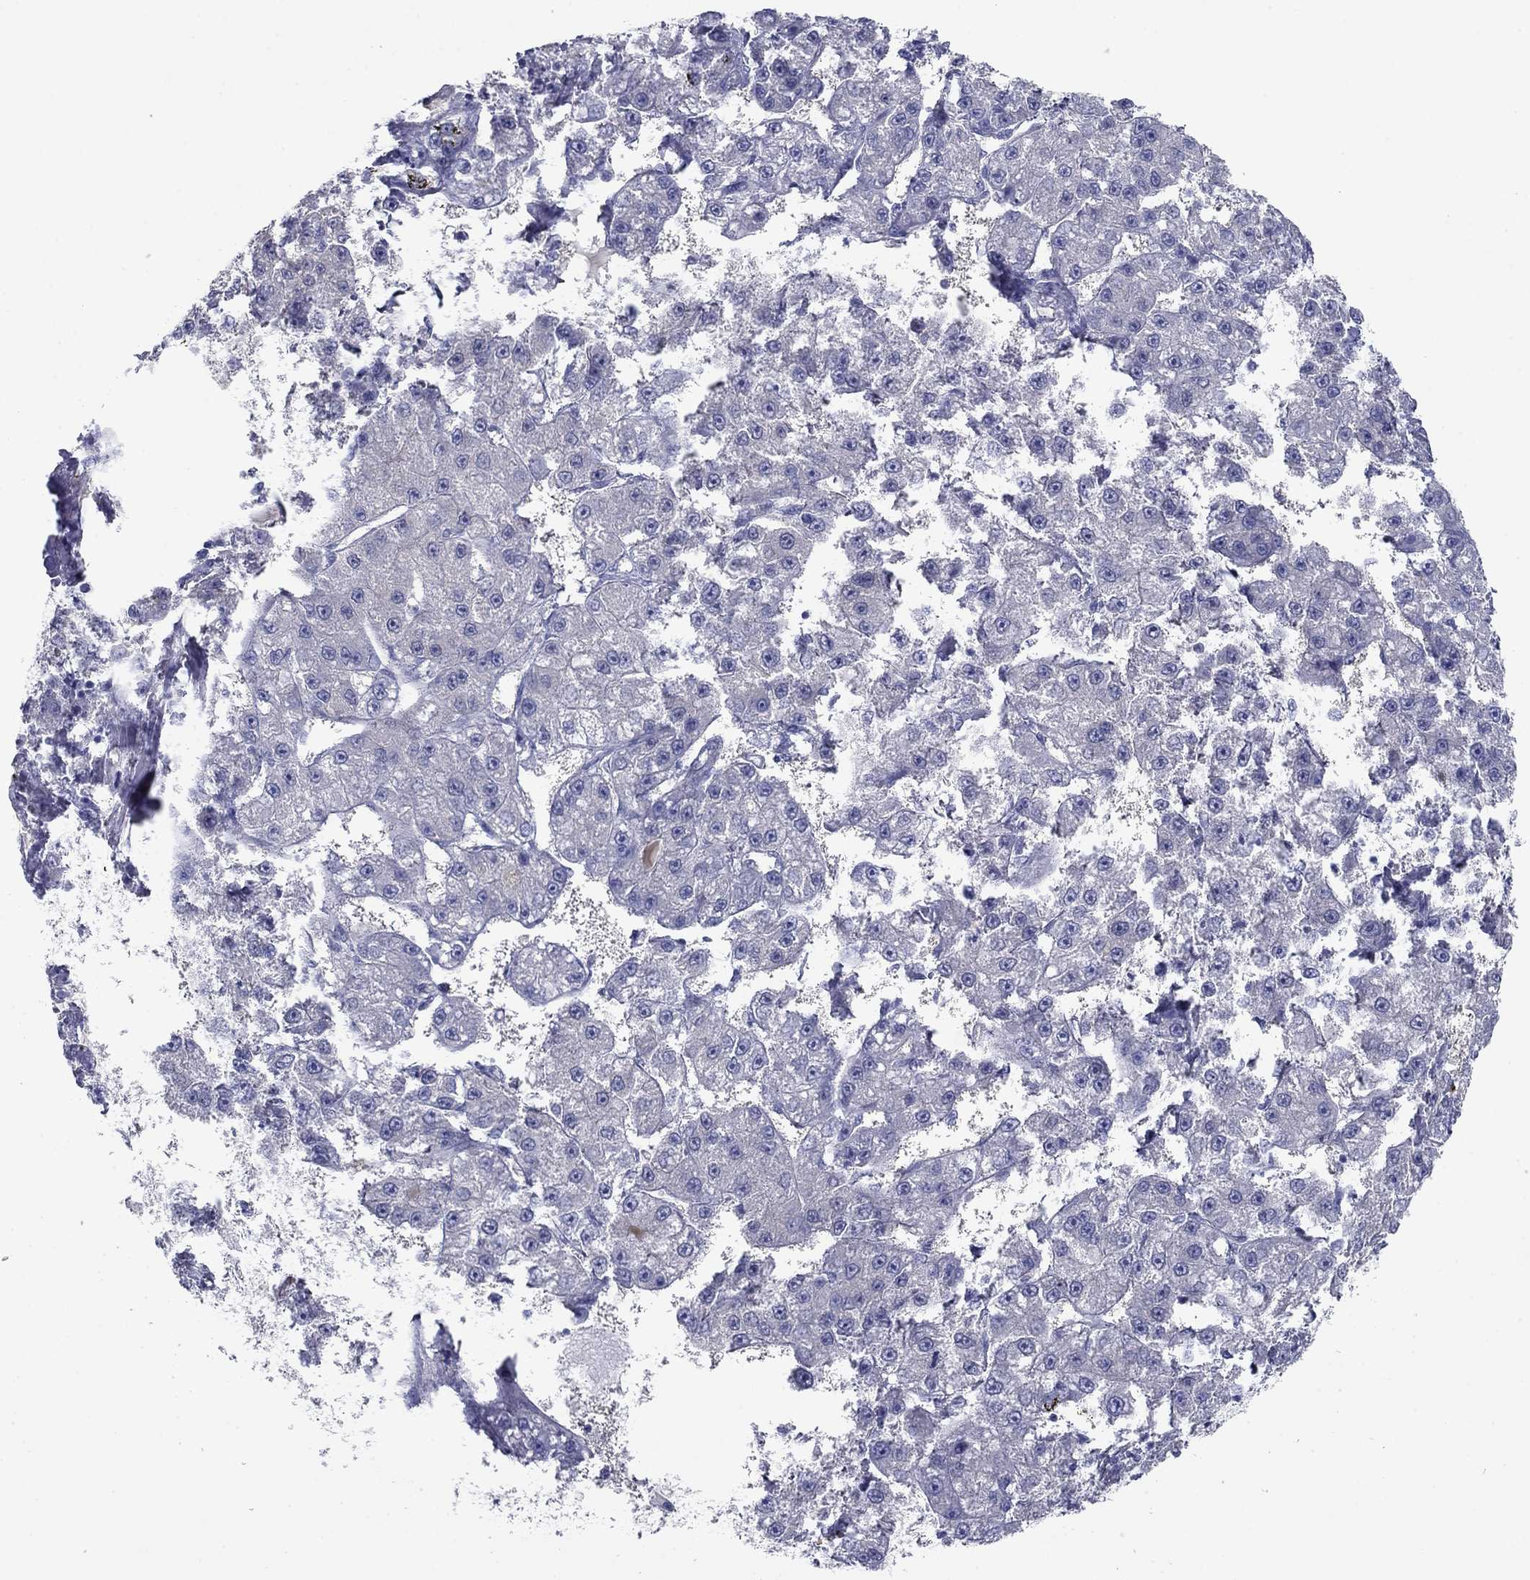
{"staining": {"intensity": "negative", "quantity": "none", "location": "none"}, "tissue": "liver cancer", "cell_type": "Tumor cells", "image_type": "cancer", "snomed": [{"axis": "morphology", "description": "Carcinoma, Hepatocellular, NOS"}, {"axis": "topography", "description": "Liver"}], "caption": "The immunohistochemistry micrograph has no significant positivity in tumor cells of liver cancer (hepatocellular carcinoma) tissue.", "gene": "PLS1", "patient": {"sex": "female", "age": 65}}